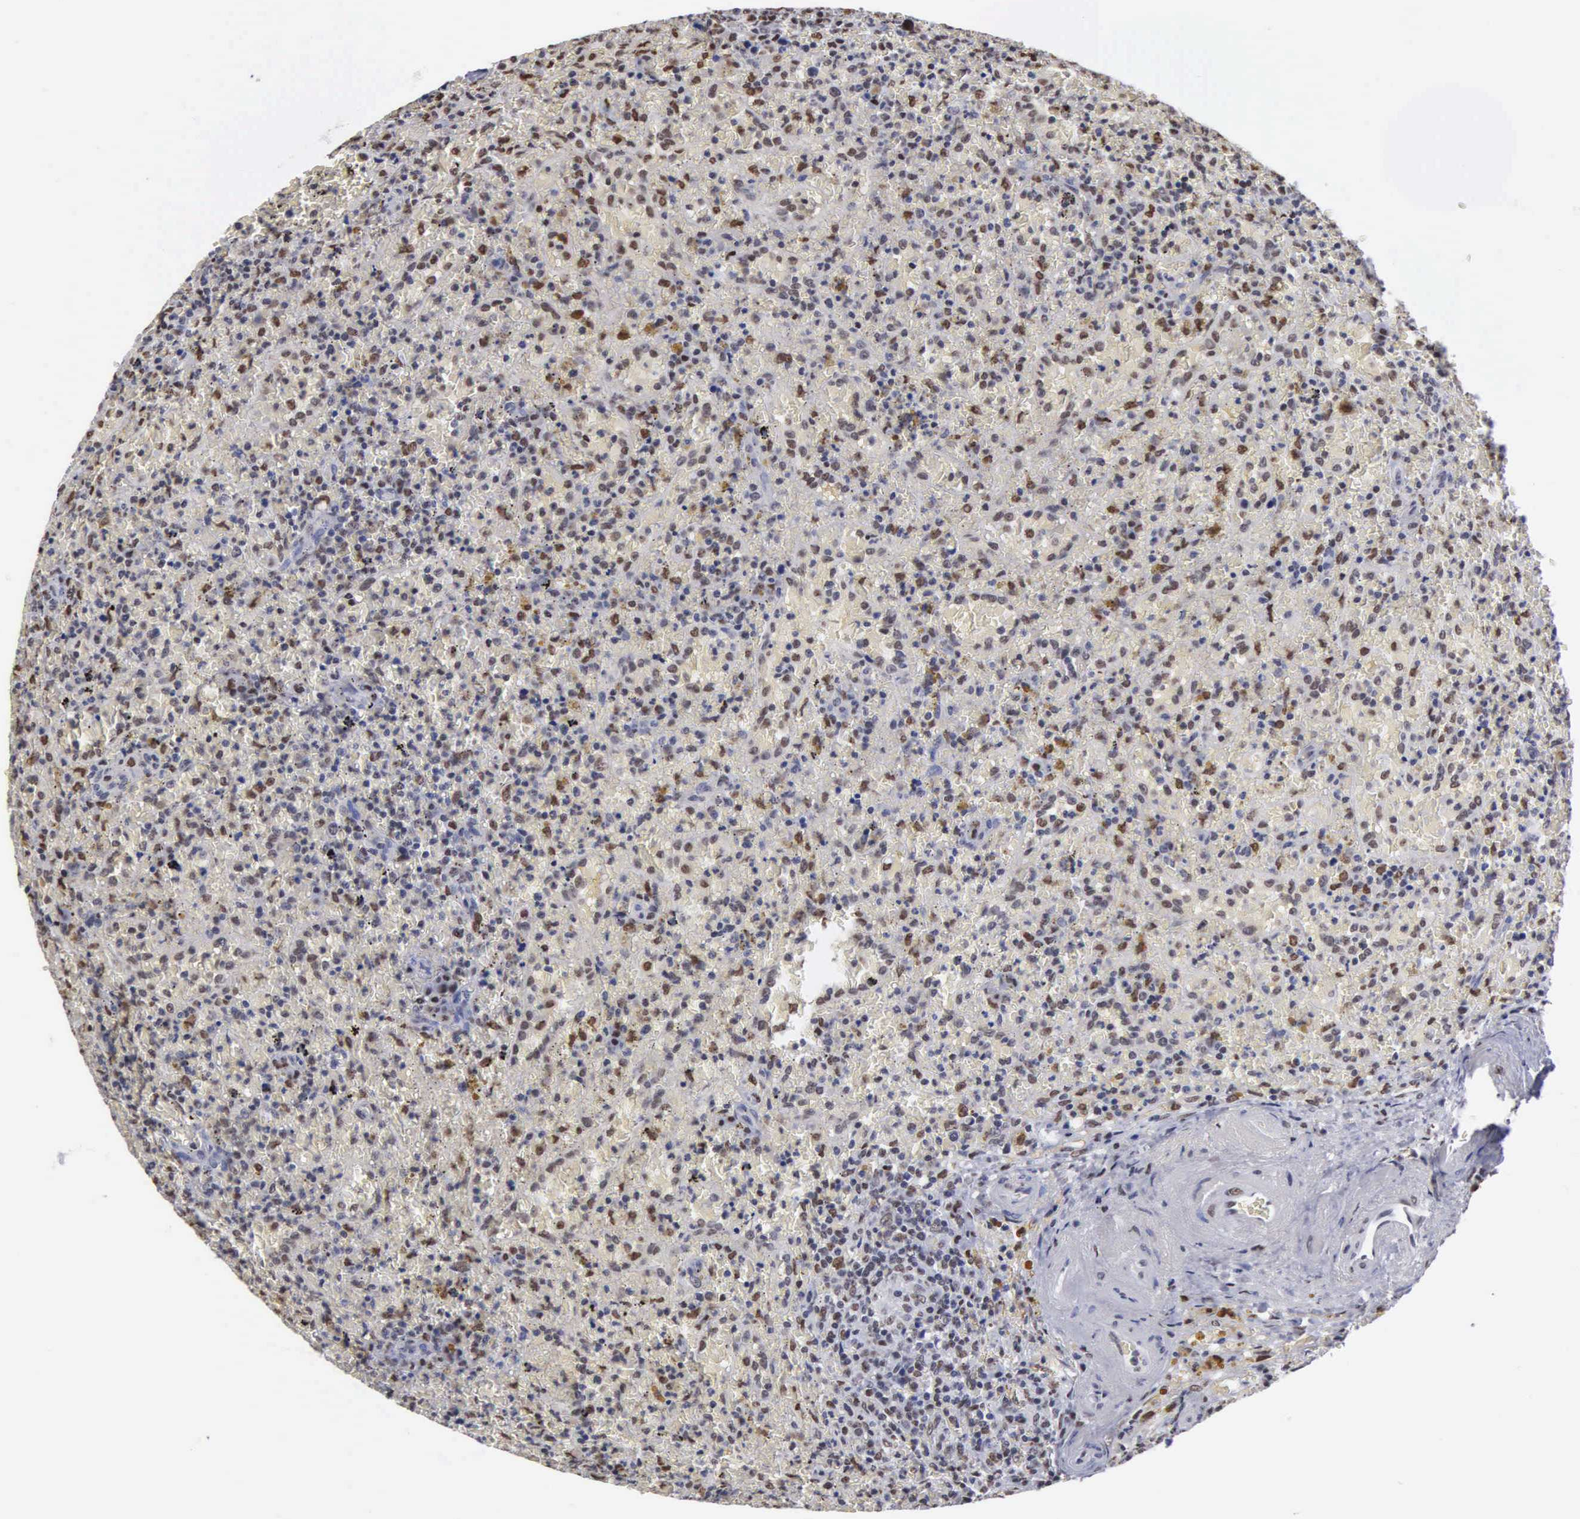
{"staining": {"intensity": "moderate", "quantity": "25%-75%", "location": "nuclear"}, "tissue": "lymphoma", "cell_type": "Tumor cells", "image_type": "cancer", "snomed": [{"axis": "morphology", "description": "Malignant lymphoma, non-Hodgkin's type, High grade"}, {"axis": "topography", "description": "Spleen"}, {"axis": "topography", "description": "Lymph node"}], "caption": "Immunohistochemical staining of high-grade malignant lymphoma, non-Hodgkin's type shows moderate nuclear protein expression in approximately 25%-75% of tumor cells.", "gene": "CCNG1", "patient": {"sex": "female", "age": 70}}